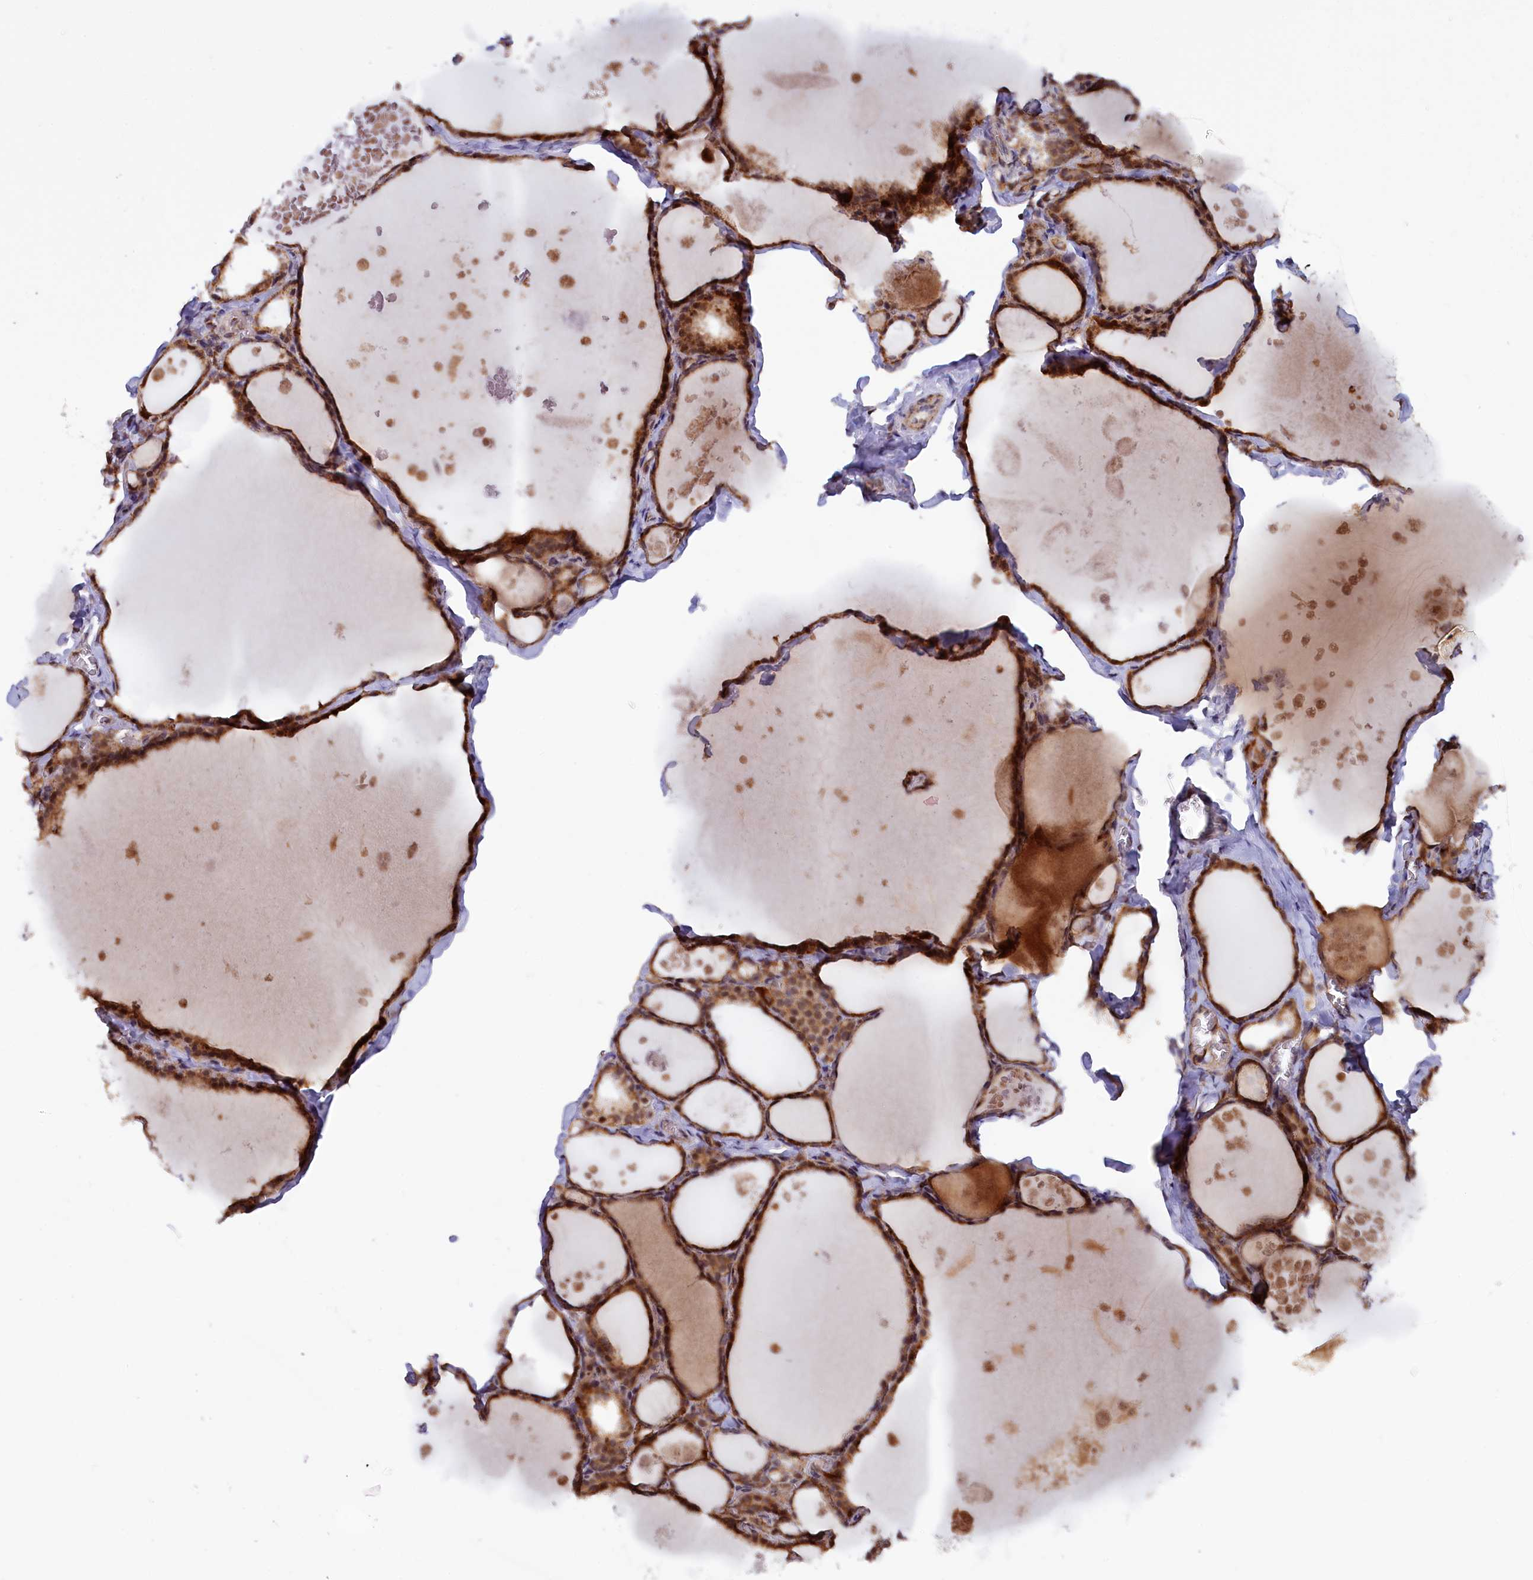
{"staining": {"intensity": "strong", "quantity": ">75%", "location": "cytoplasmic/membranous"}, "tissue": "thyroid gland", "cell_type": "Glandular cells", "image_type": "normal", "snomed": [{"axis": "morphology", "description": "Normal tissue, NOS"}, {"axis": "topography", "description": "Thyroid gland"}], "caption": "About >75% of glandular cells in normal thyroid gland exhibit strong cytoplasmic/membranous protein staining as visualized by brown immunohistochemical staining.", "gene": "DUS3L", "patient": {"sex": "male", "age": 56}}